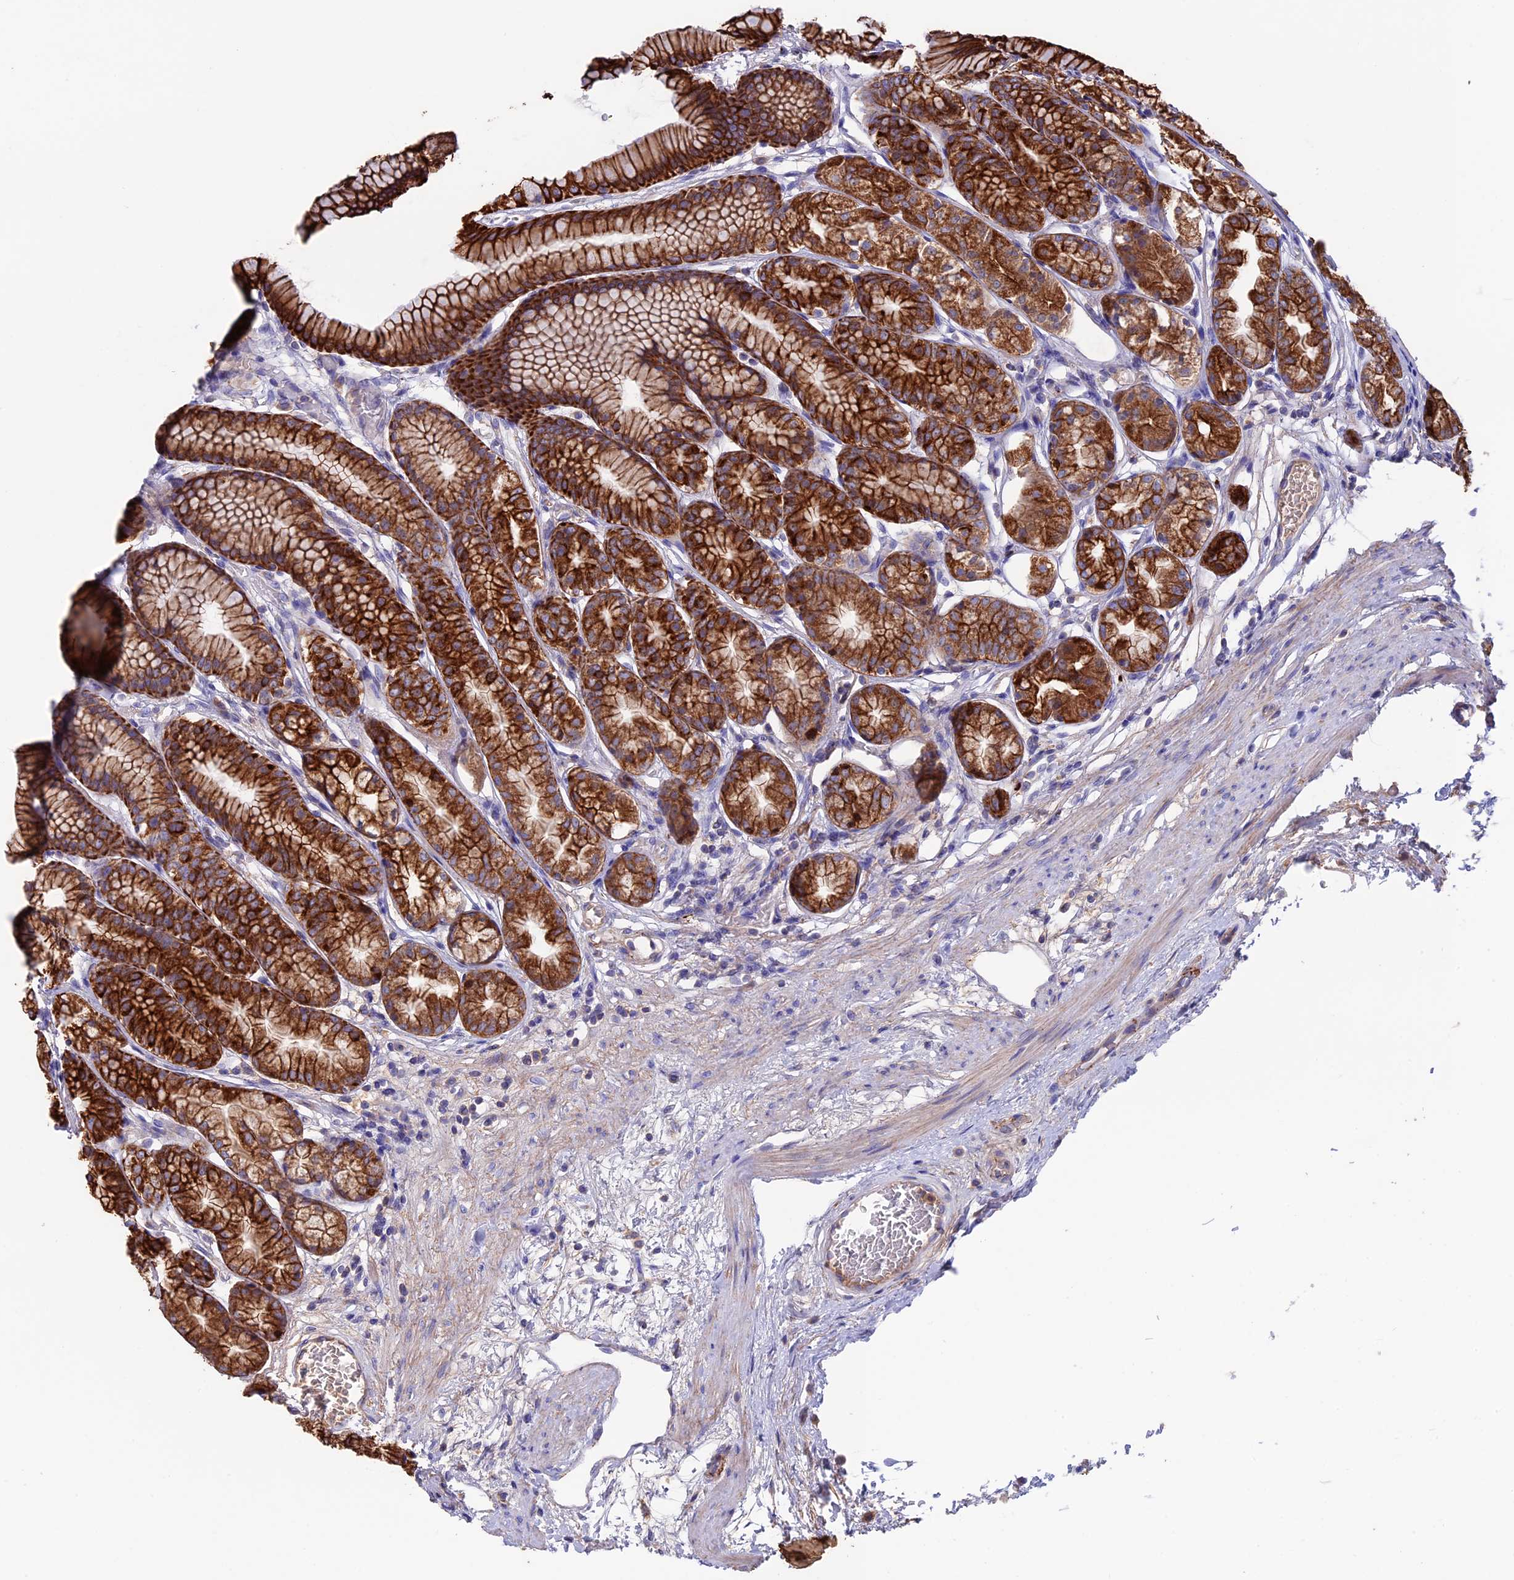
{"staining": {"intensity": "strong", "quantity": ">75%", "location": "cytoplasmic/membranous"}, "tissue": "stomach", "cell_type": "Glandular cells", "image_type": "normal", "snomed": [{"axis": "morphology", "description": "Normal tissue, NOS"}, {"axis": "morphology", "description": "Adenocarcinoma, NOS"}, {"axis": "morphology", "description": "Adenocarcinoma, High grade"}, {"axis": "topography", "description": "Stomach, upper"}, {"axis": "topography", "description": "Stomach"}], "caption": "Protein staining of benign stomach exhibits strong cytoplasmic/membranous expression in about >75% of glandular cells. Ihc stains the protein in brown and the nuclei are stained blue.", "gene": "PTPN9", "patient": {"sex": "female", "age": 65}}